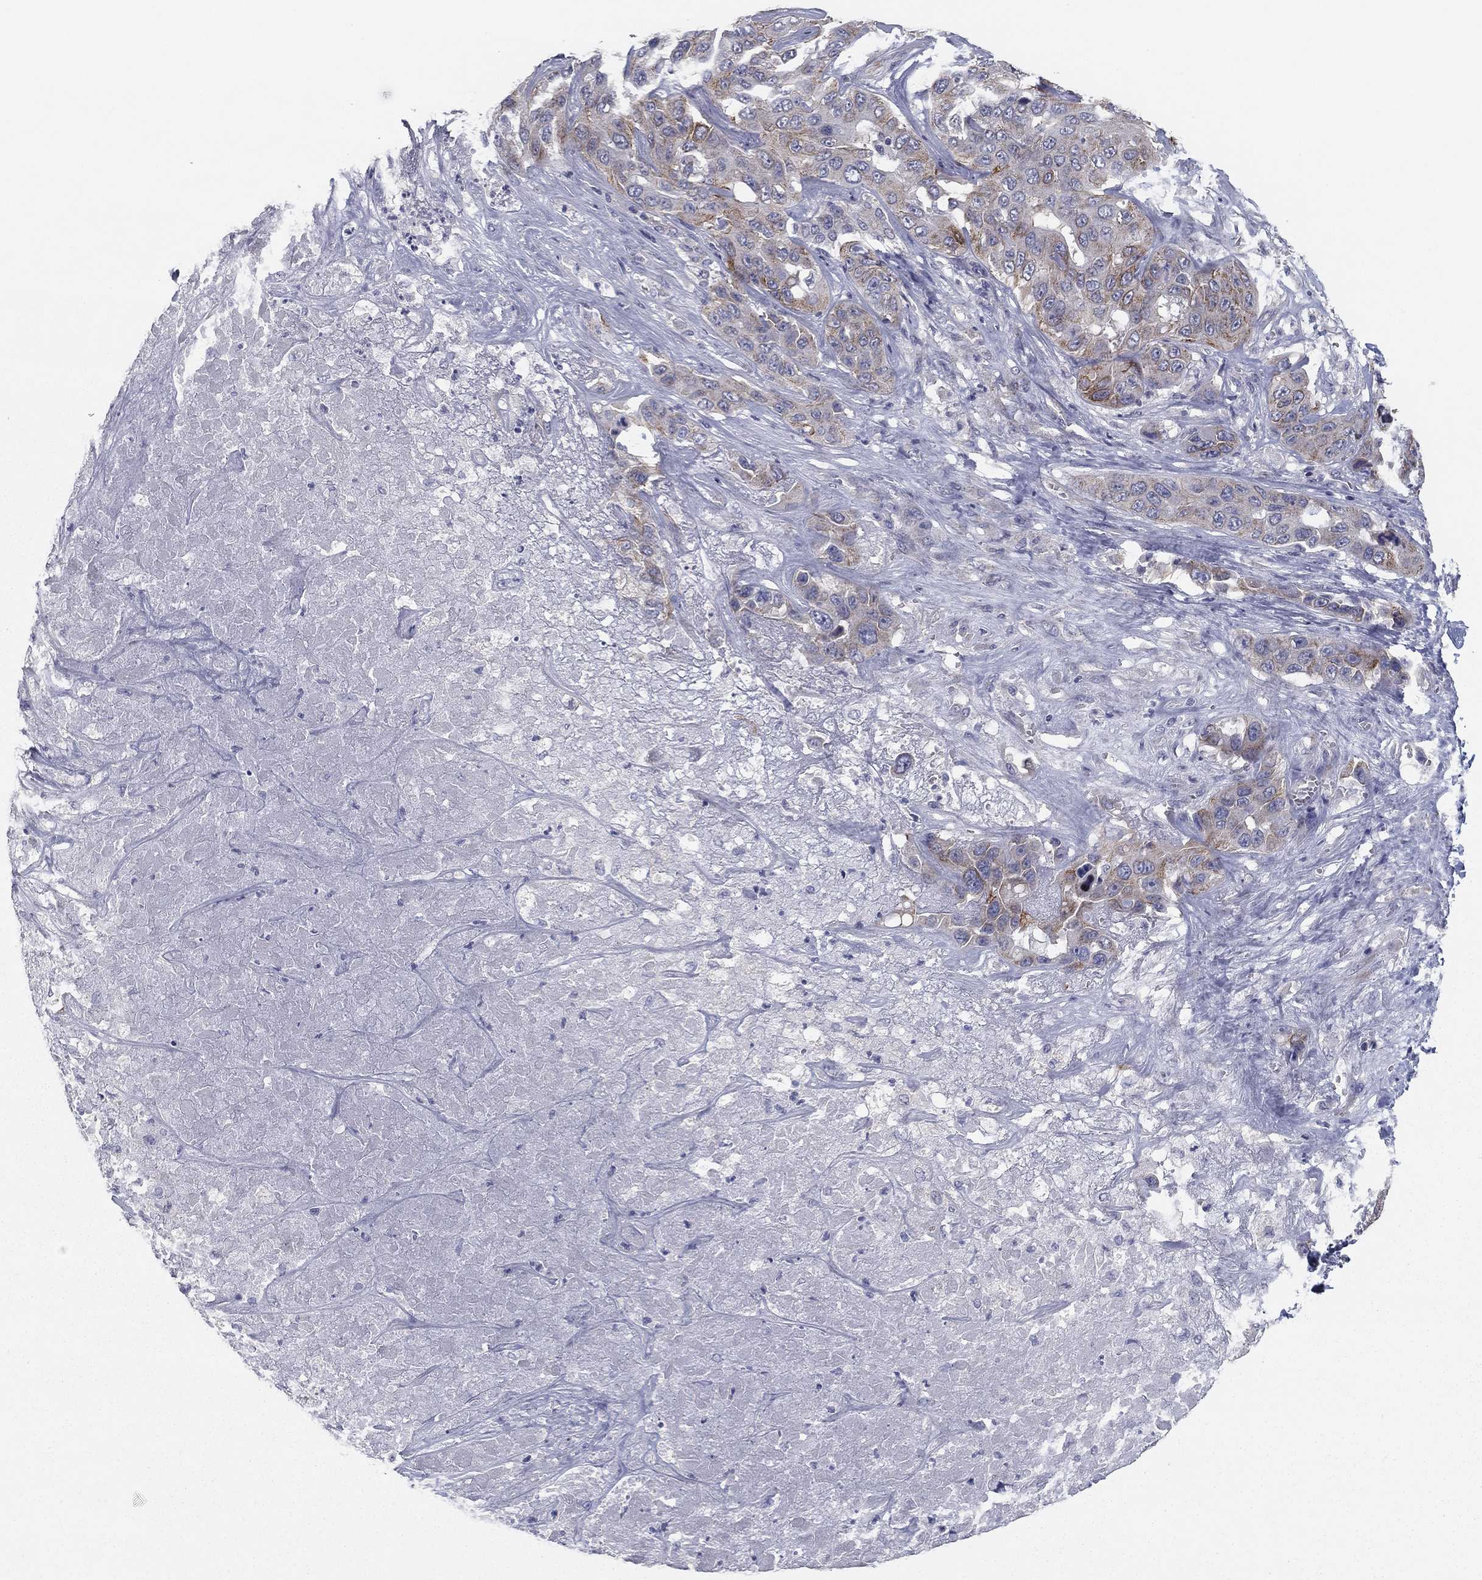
{"staining": {"intensity": "strong", "quantity": "25%-75%", "location": "cytoplasmic/membranous"}, "tissue": "liver cancer", "cell_type": "Tumor cells", "image_type": "cancer", "snomed": [{"axis": "morphology", "description": "Cholangiocarcinoma"}, {"axis": "topography", "description": "Liver"}], "caption": "This is a micrograph of immunohistochemistry (IHC) staining of liver cancer, which shows strong expression in the cytoplasmic/membranous of tumor cells.", "gene": "SEPTIN3", "patient": {"sex": "female", "age": 52}}